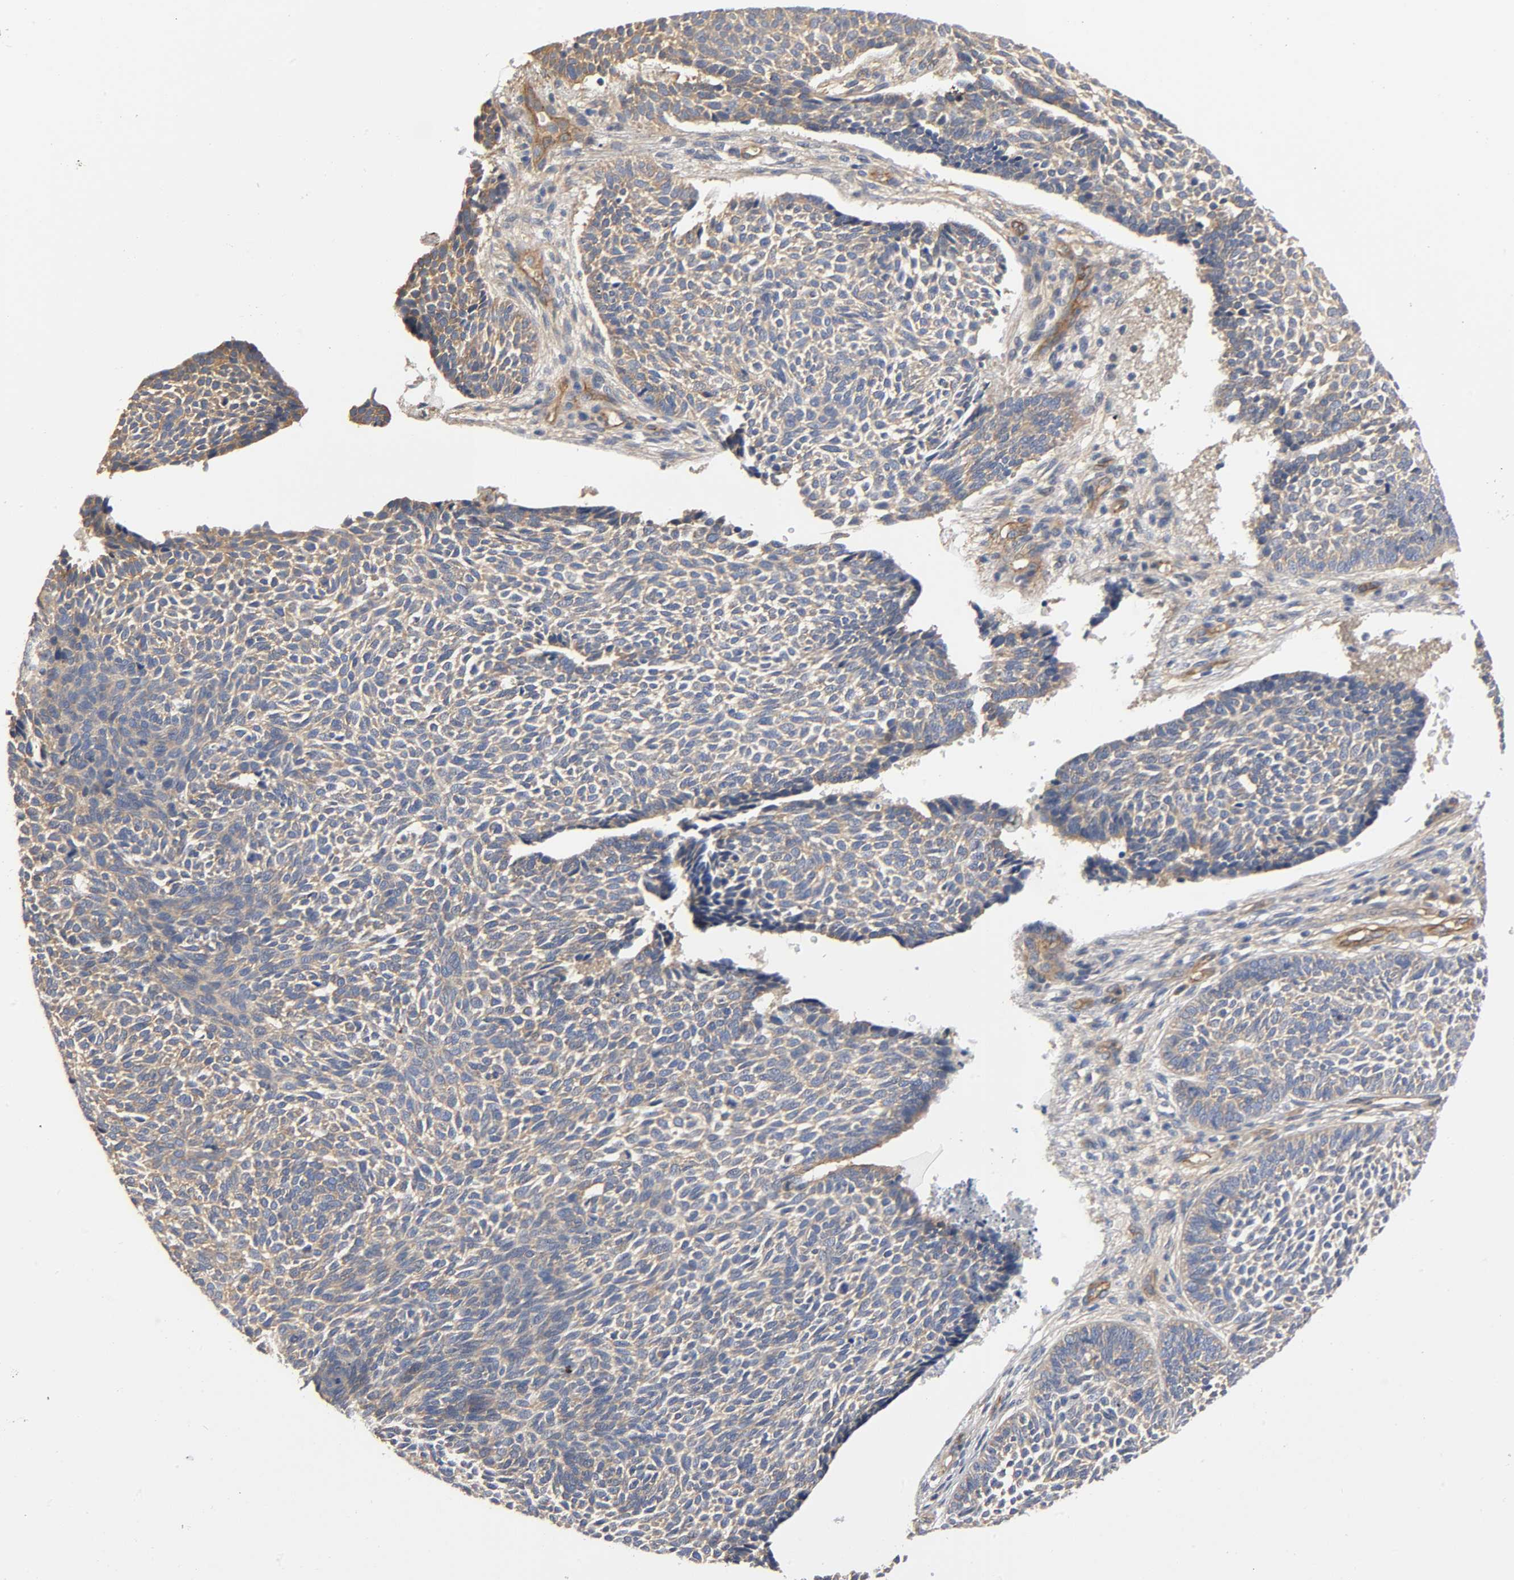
{"staining": {"intensity": "weak", "quantity": "25%-75%", "location": "cytoplasmic/membranous"}, "tissue": "skin cancer", "cell_type": "Tumor cells", "image_type": "cancer", "snomed": [{"axis": "morphology", "description": "Normal tissue, NOS"}, {"axis": "morphology", "description": "Basal cell carcinoma"}, {"axis": "topography", "description": "Skin"}], "caption": "Tumor cells display low levels of weak cytoplasmic/membranous expression in approximately 25%-75% of cells in skin basal cell carcinoma. The staining is performed using DAB brown chromogen to label protein expression. The nuclei are counter-stained blue using hematoxylin.", "gene": "MARS1", "patient": {"sex": "male", "age": 87}}